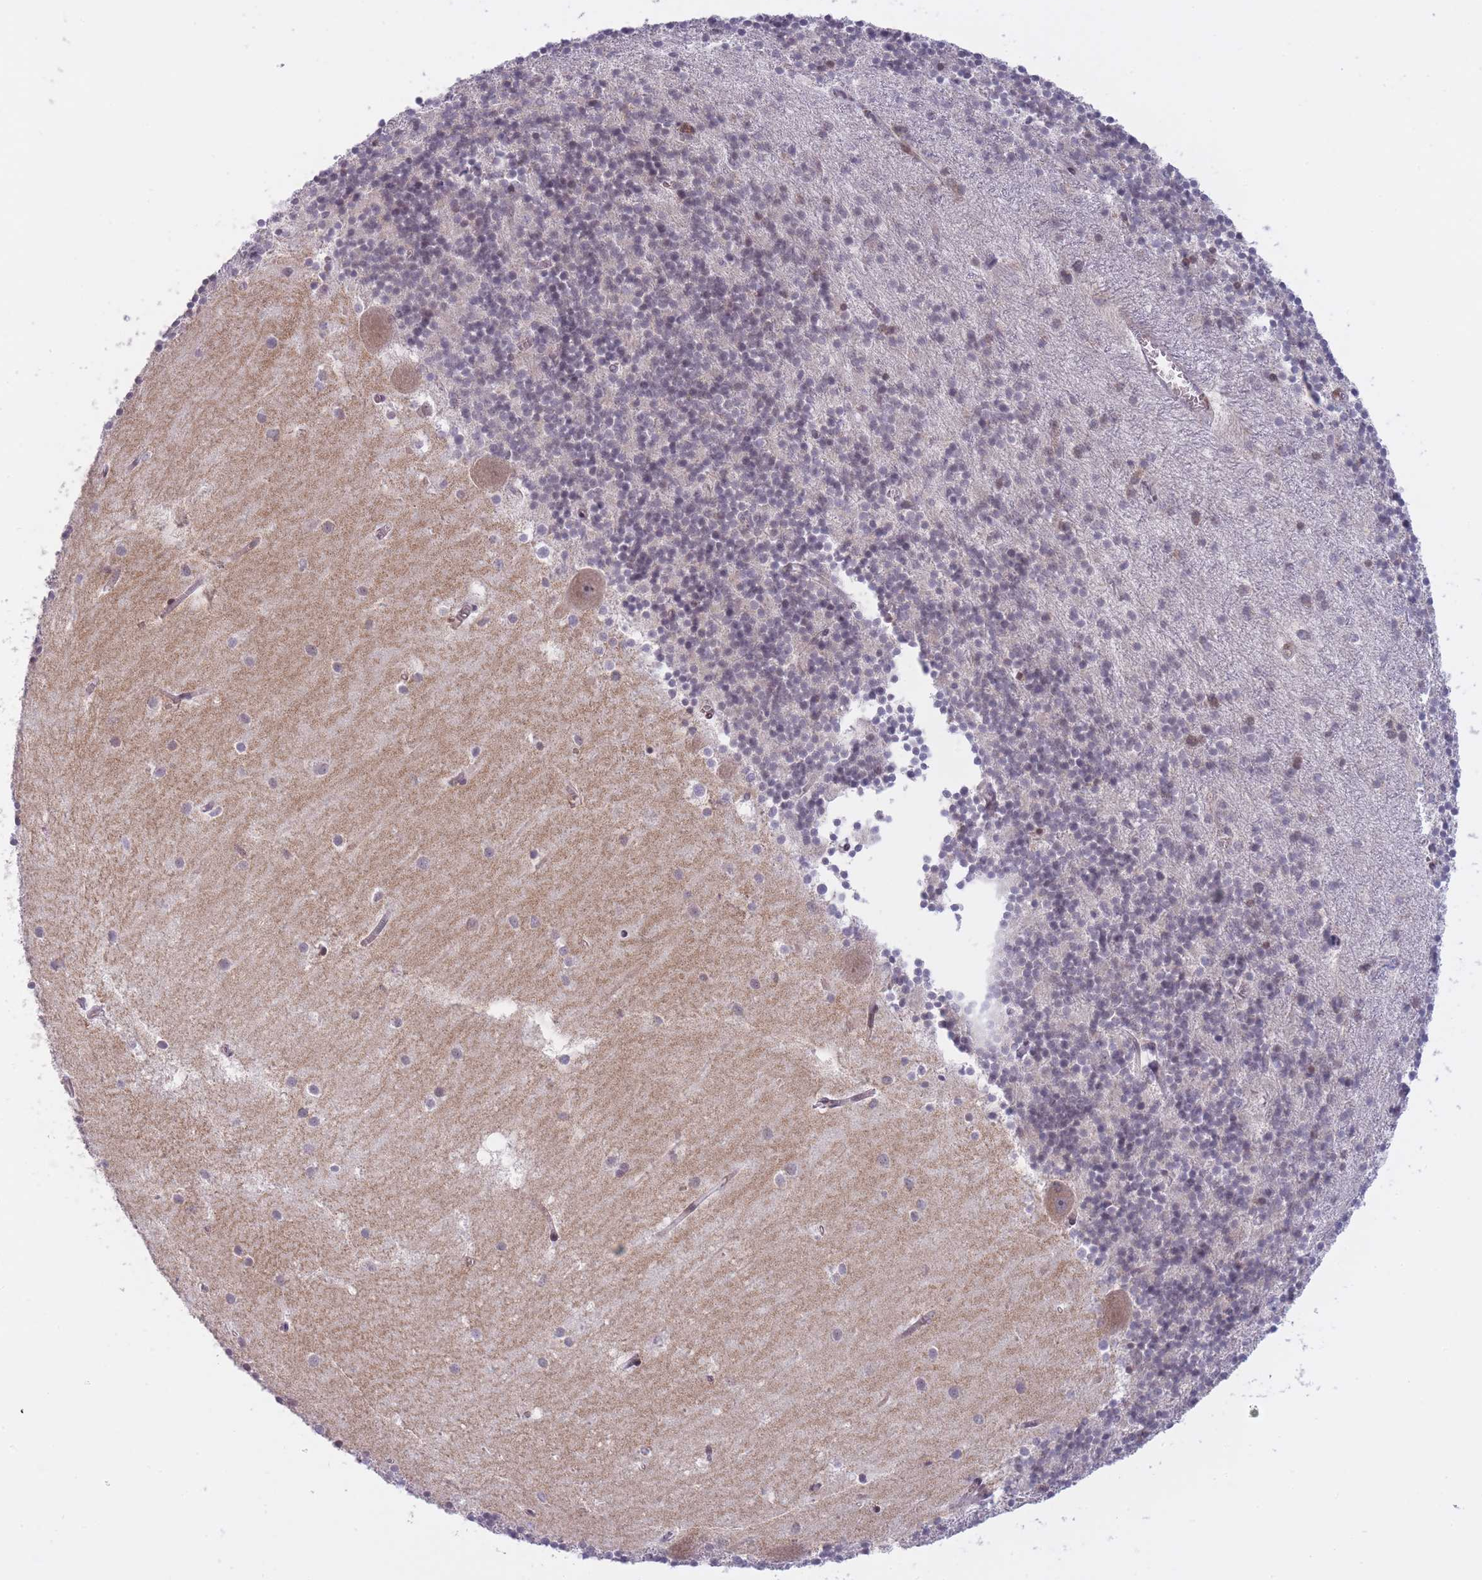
{"staining": {"intensity": "weak", "quantity": "25%-75%", "location": "nuclear"}, "tissue": "cerebellum", "cell_type": "Cells in granular layer", "image_type": "normal", "snomed": [{"axis": "morphology", "description": "Normal tissue, NOS"}, {"axis": "topography", "description": "Cerebellum"}], "caption": "Unremarkable cerebellum was stained to show a protein in brown. There is low levels of weak nuclear expression in approximately 25%-75% of cells in granular layer.", "gene": "SLC35F5", "patient": {"sex": "male", "age": 54}}